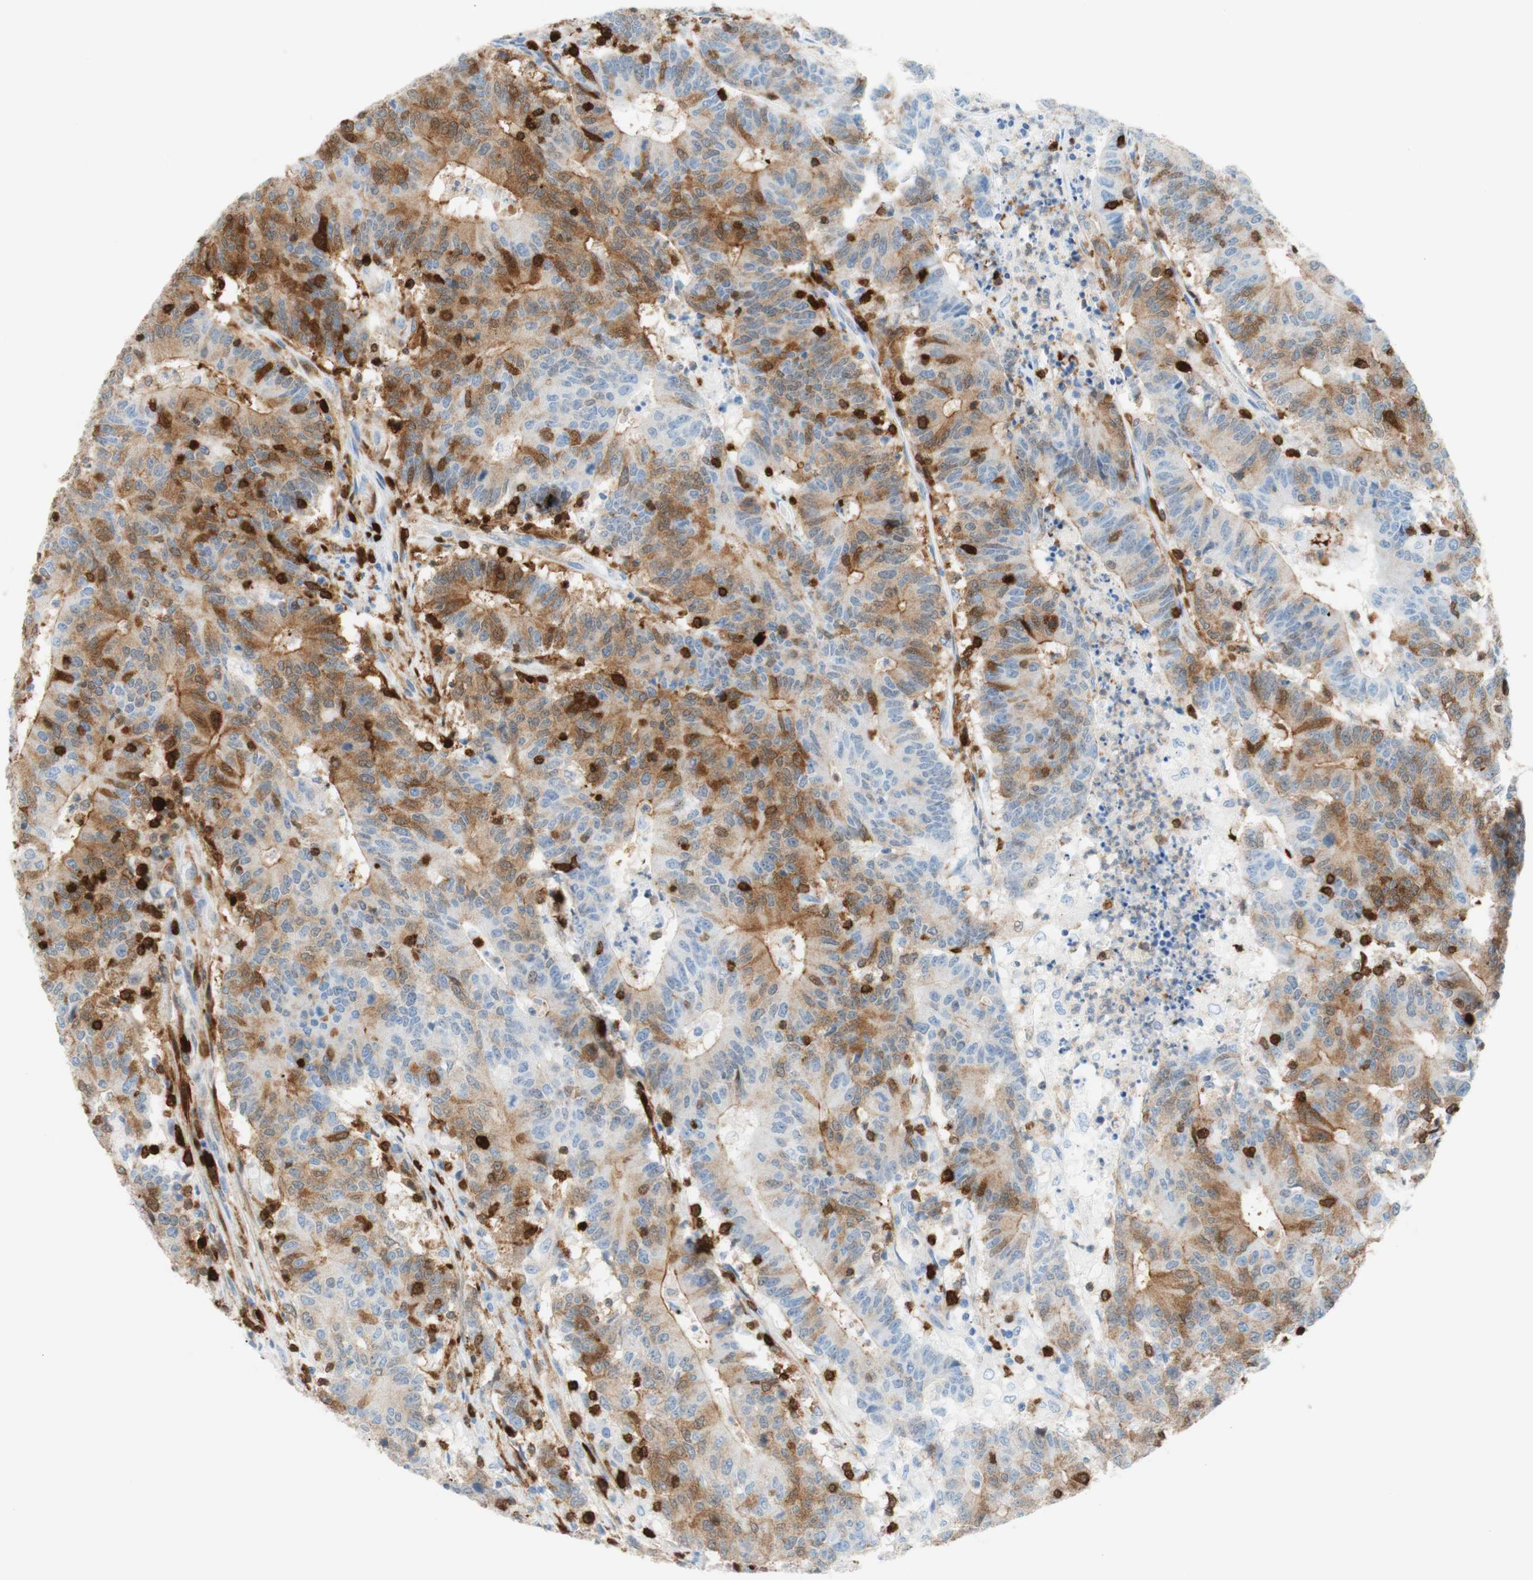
{"staining": {"intensity": "moderate", "quantity": "25%-75%", "location": "cytoplasmic/membranous"}, "tissue": "colorectal cancer", "cell_type": "Tumor cells", "image_type": "cancer", "snomed": [{"axis": "morphology", "description": "Normal tissue, NOS"}, {"axis": "morphology", "description": "Adenocarcinoma, NOS"}, {"axis": "topography", "description": "Colon"}], "caption": "Immunohistochemistry (IHC) photomicrograph of adenocarcinoma (colorectal) stained for a protein (brown), which exhibits medium levels of moderate cytoplasmic/membranous positivity in approximately 25%-75% of tumor cells.", "gene": "STMN1", "patient": {"sex": "female", "age": 75}}